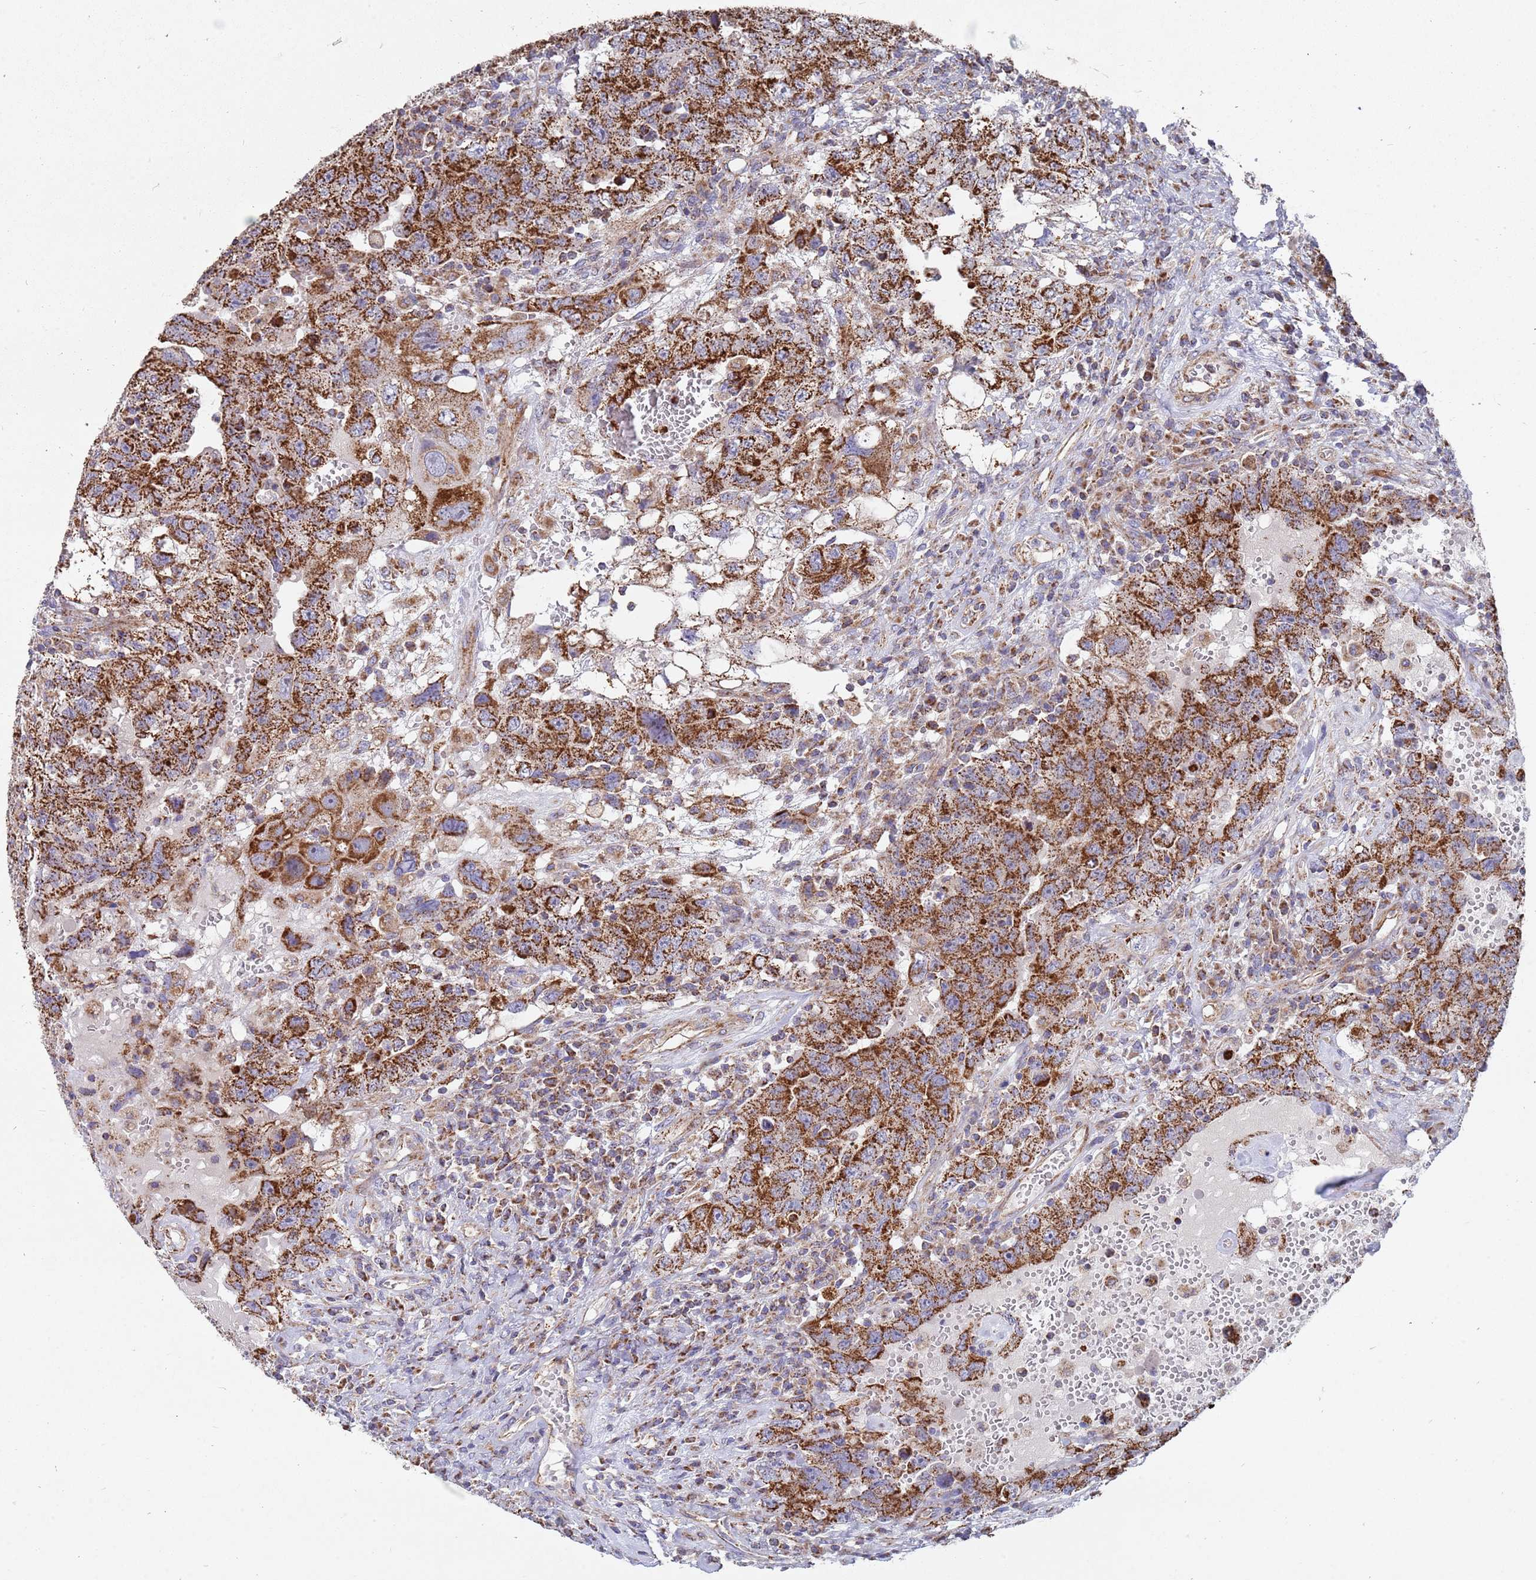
{"staining": {"intensity": "strong", "quantity": ">75%", "location": "cytoplasmic/membranous"}, "tissue": "testis cancer", "cell_type": "Tumor cells", "image_type": "cancer", "snomed": [{"axis": "morphology", "description": "Carcinoma, Embryonal, NOS"}, {"axis": "topography", "description": "Testis"}], "caption": "Testis cancer (embryonal carcinoma) stained with a protein marker shows strong staining in tumor cells.", "gene": "WDFY3", "patient": {"sex": "male", "age": 26}}